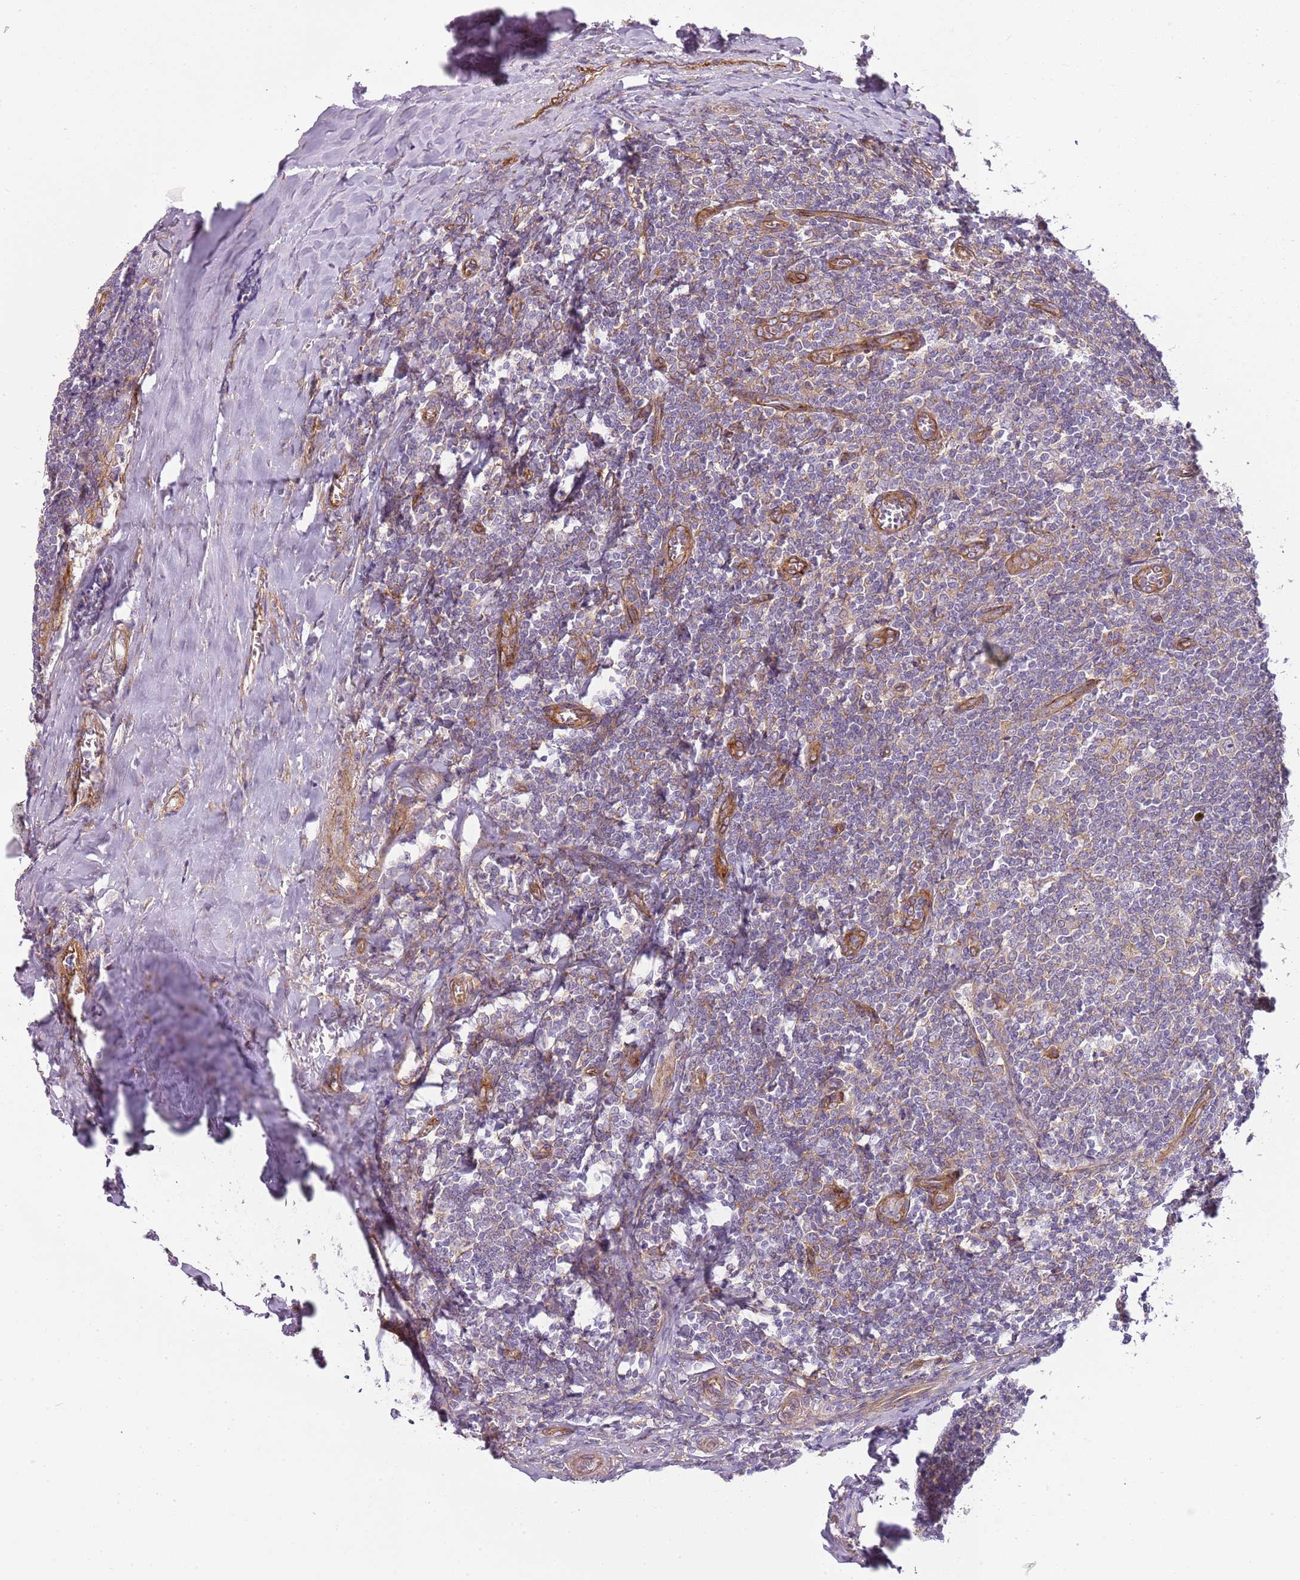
{"staining": {"intensity": "moderate", "quantity": "<25%", "location": "cytoplasmic/membranous"}, "tissue": "tonsil", "cell_type": "Germinal center cells", "image_type": "normal", "snomed": [{"axis": "morphology", "description": "Normal tissue, NOS"}, {"axis": "topography", "description": "Tonsil"}], "caption": "A brown stain highlights moderate cytoplasmic/membranous expression of a protein in germinal center cells of normal human tonsil.", "gene": "SNX1", "patient": {"sex": "male", "age": 27}}